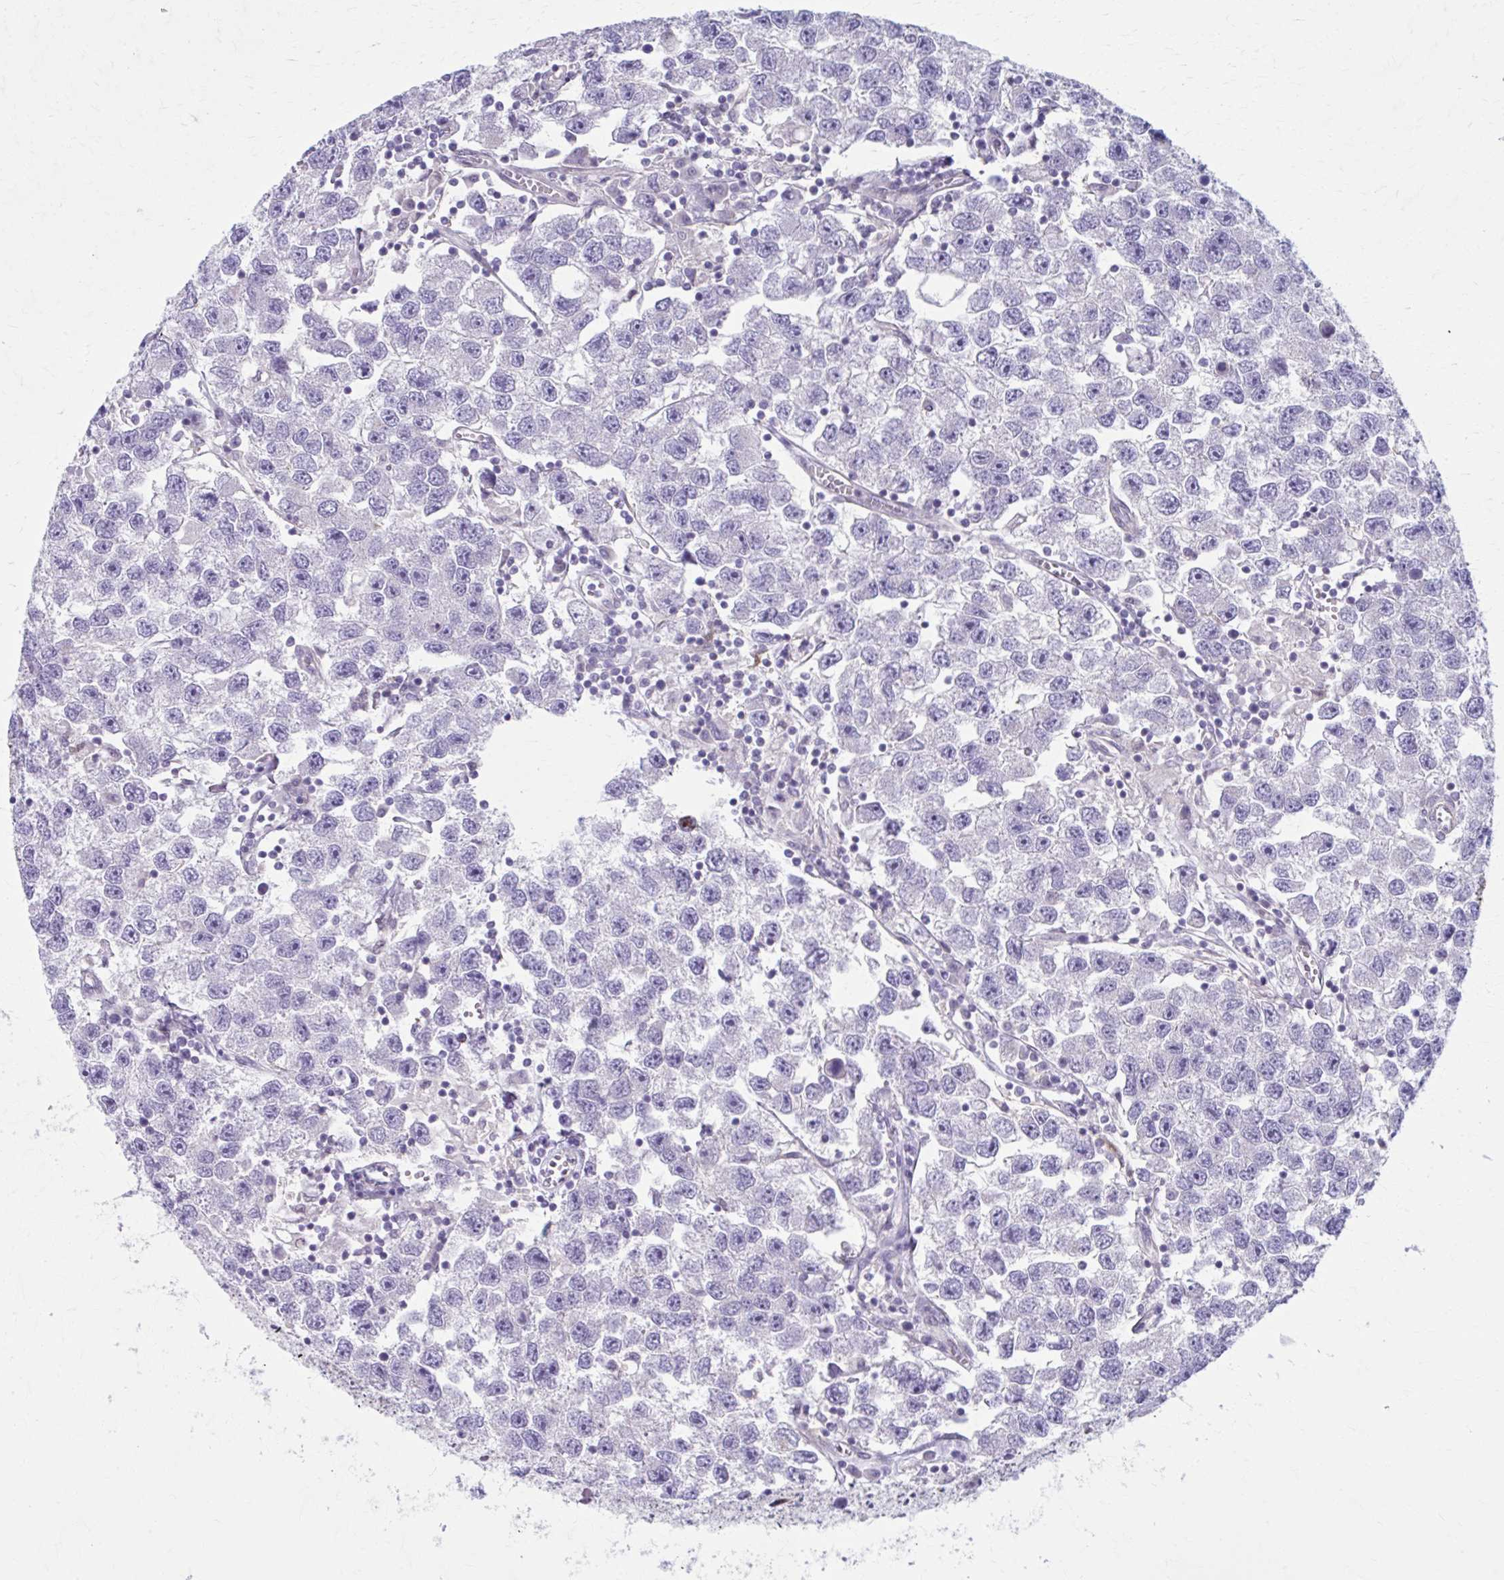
{"staining": {"intensity": "negative", "quantity": "none", "location": "none"}, "tissue": "testis cancer", "cell_type": "Tumor cells", "image_type": "cancer", "snomed": [{"axis": "morphology", "description": "Seminoma, NOS"}, {"axis": "topography", "description": "Testis"}], "caption": "IHC micrograph of human testis seminoma stained for a protein (brown), which displays no positivity in tumor cells.", "gene": "CHST3", "patient": {"sex": "male", "age": 26}}